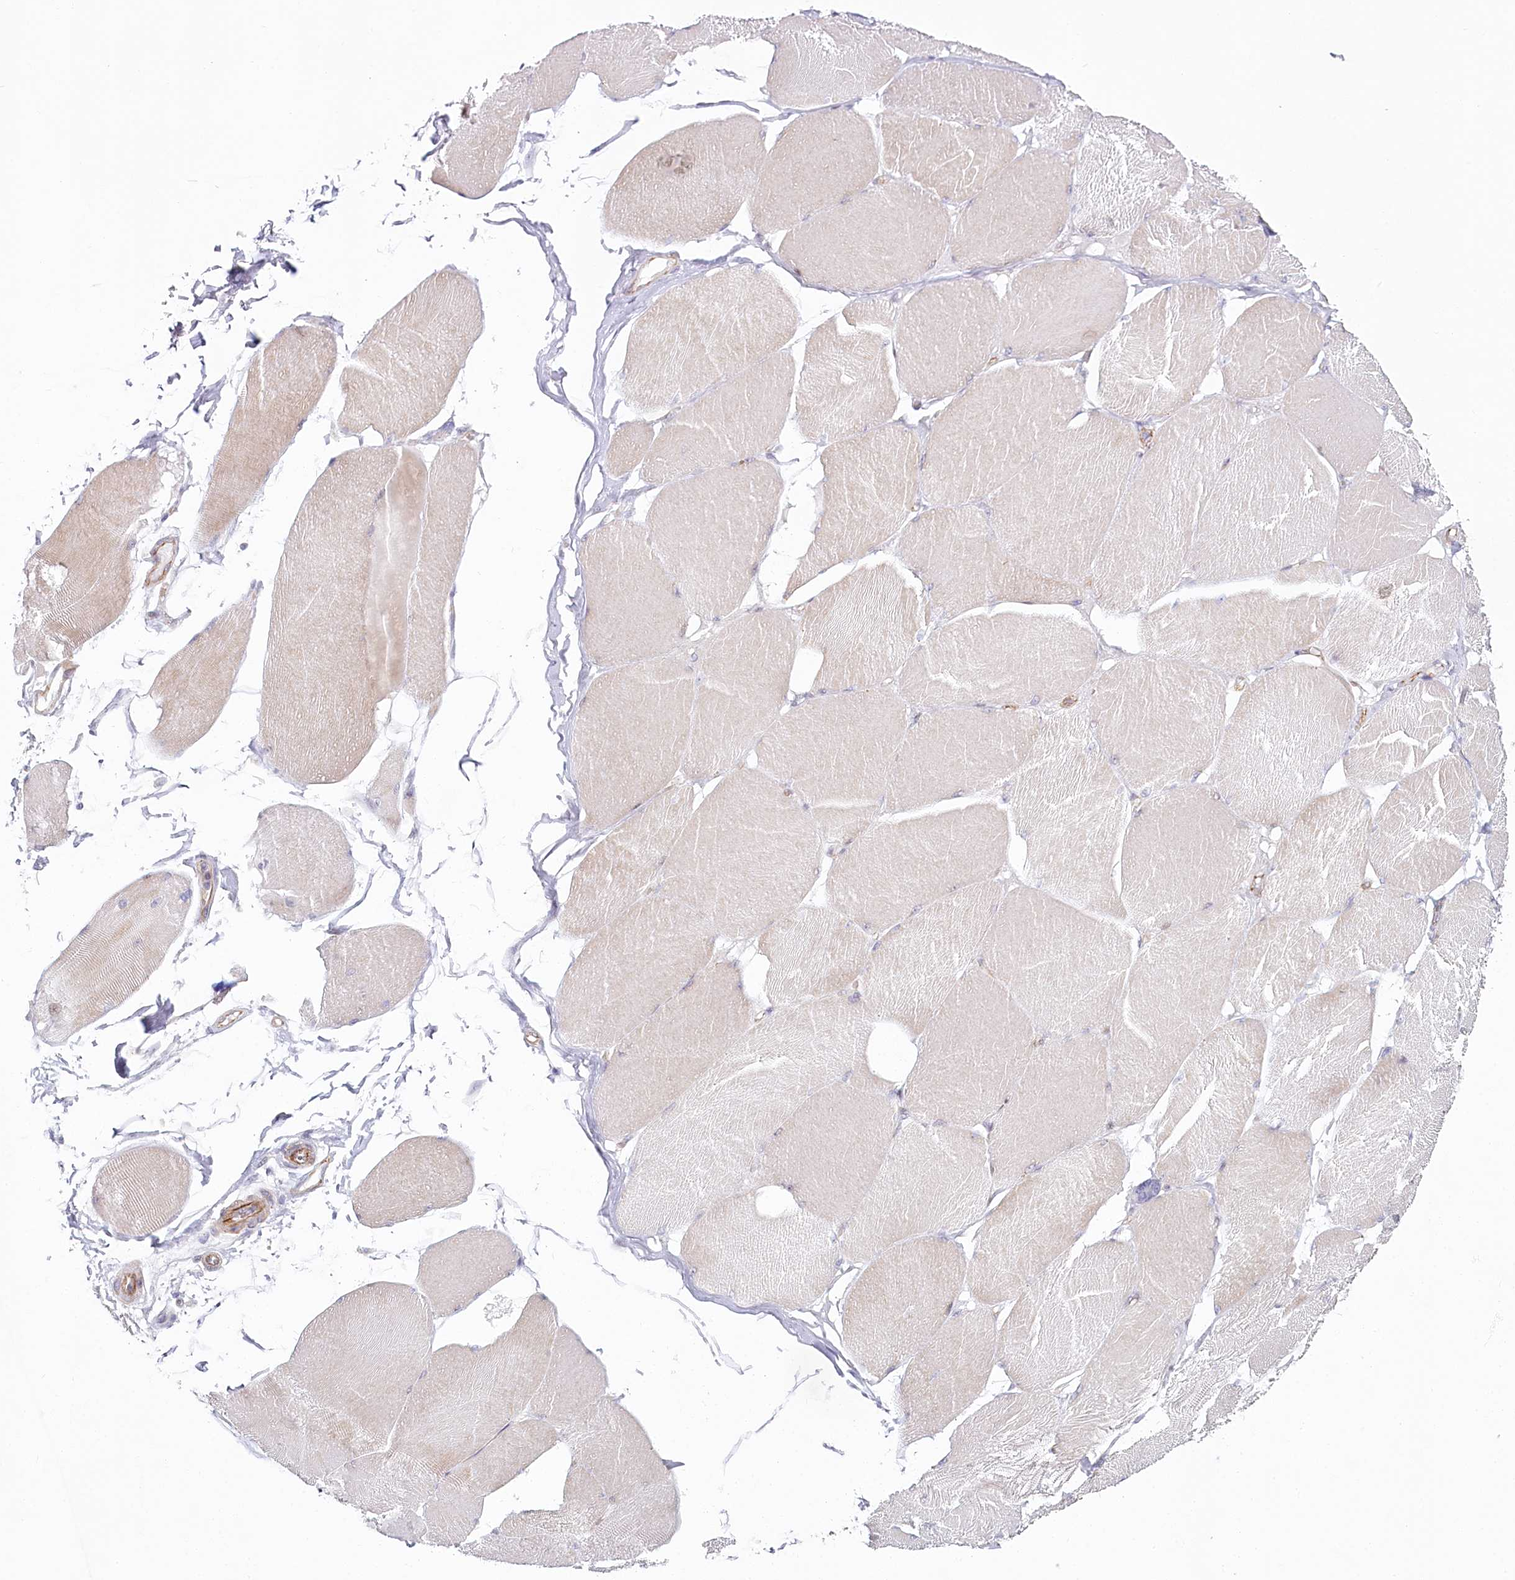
{"staining": {"intensity": "weak", "quantity": "<25%", "location": "cytoplasmic/membranous"}, "tissue": "skeletal muscle", "cell_type": "Myocytes", "image_type": "normal", "snomed": [{"axis": "morphology", "description": "Normal tissue, NOS"}, {"axis": "topography", "description": "Skin"}, {"axis": "topography", "description": "Skeletal muscle"}], "caption": "IHC micrograph of unremarkable skeletal muscle stained for a protein (brown), which exhibits no staining in myocytes.", "gene": "ABHD8", "patient": {"sex": "male", "age": 83}}